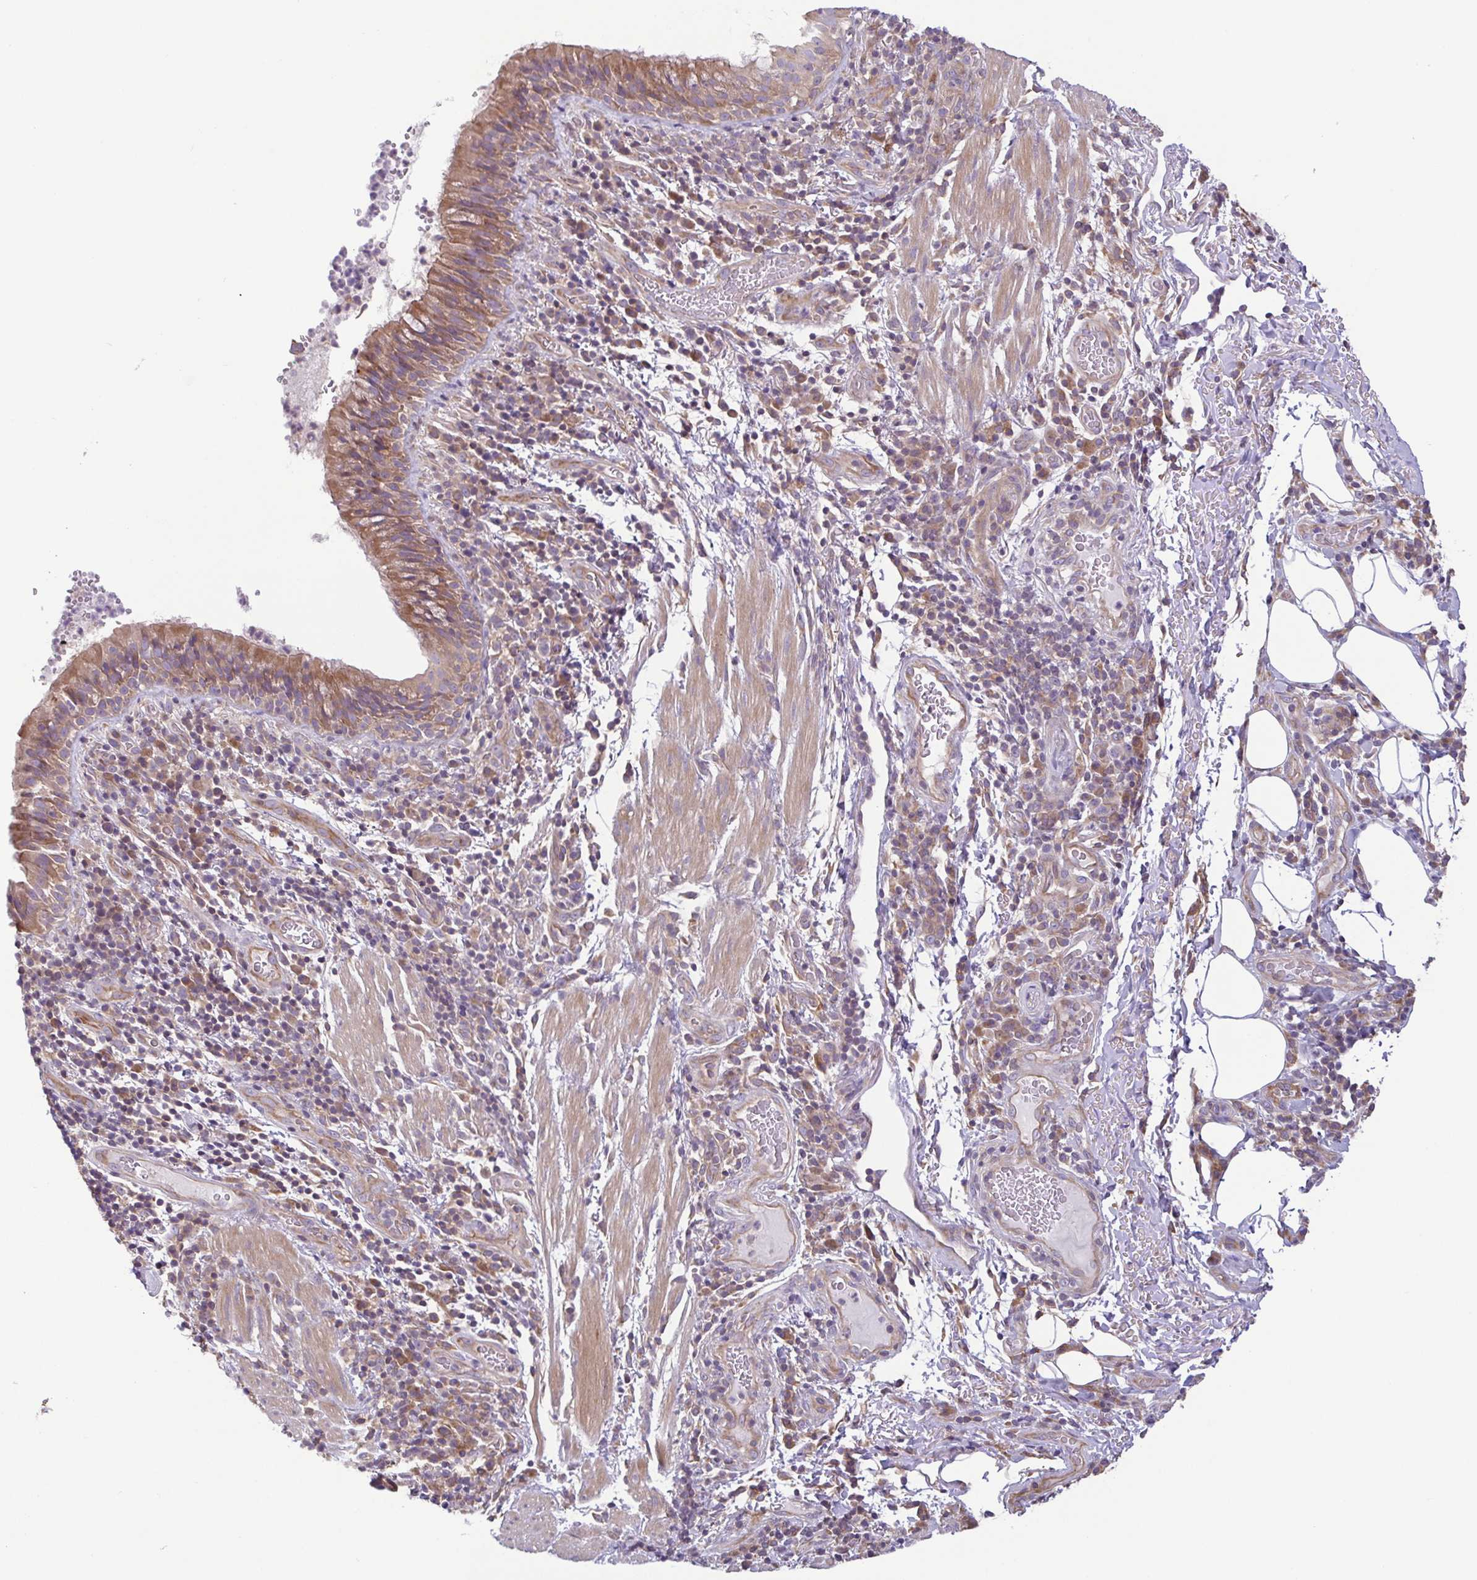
{"staining": {"intensity": "moderate", "quantity": ">75%", "location": "cytoplasmic/membranous"}, "tissue": "bronchus", "cell_type": "Respiratory epithelial cells", "image_type": "normal", "snomed": [{"axis": "morphology", "description": "Normal tissue, NOS"}, {"axis": "topography", "description": "Lymph node"}, {"axis": "topography", "description": "Bronchus"}], "caption": "Respiratory epithelial cells display moderate cytoplasmic/membranous expression in about >75% of cells in unremarkable bronchus. The protein is shown in brown color, while the nuclei are stained blue.", "gene": "LMF2", "patient": {"sex": "male", "age": 56}}